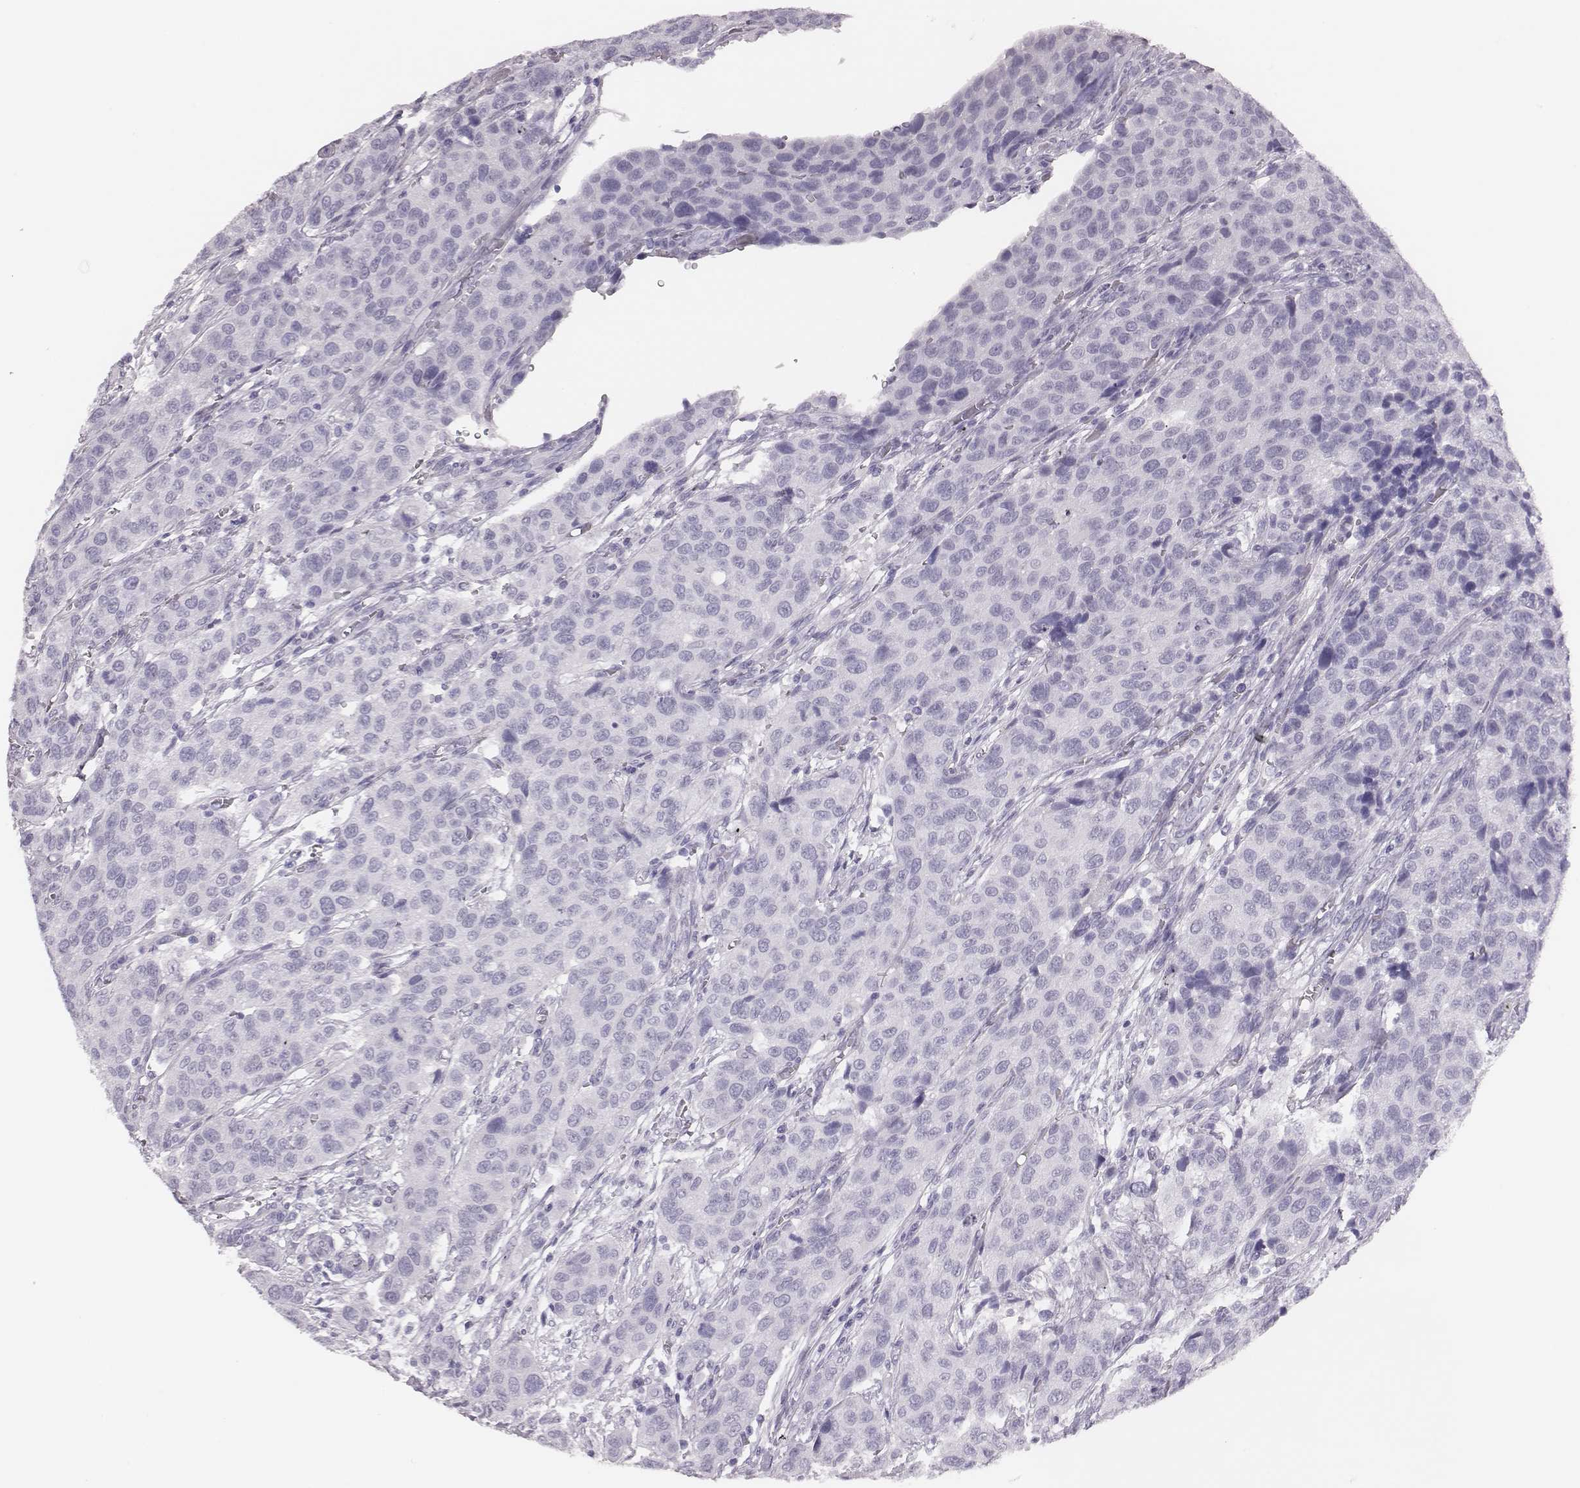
{"staining": {"intensity": "negative", "quantity": "none", "location": "none"}, "tissue": "urothelial cancer", "cell_type": "Tumor cells", "image_type": "cancer", "snomed": [{"axis": "morphology", "description": "Urothelial carcinoma, High grade"}, {"axis": "topography", "description": "Urinary bladder"}], "caption": "Histopathology image shows no significant protein expression in tumor cells of urothelial carcinoma (high-grade).", "gene": "H1-6", "patient": {"sex": "female", "age": 58}}